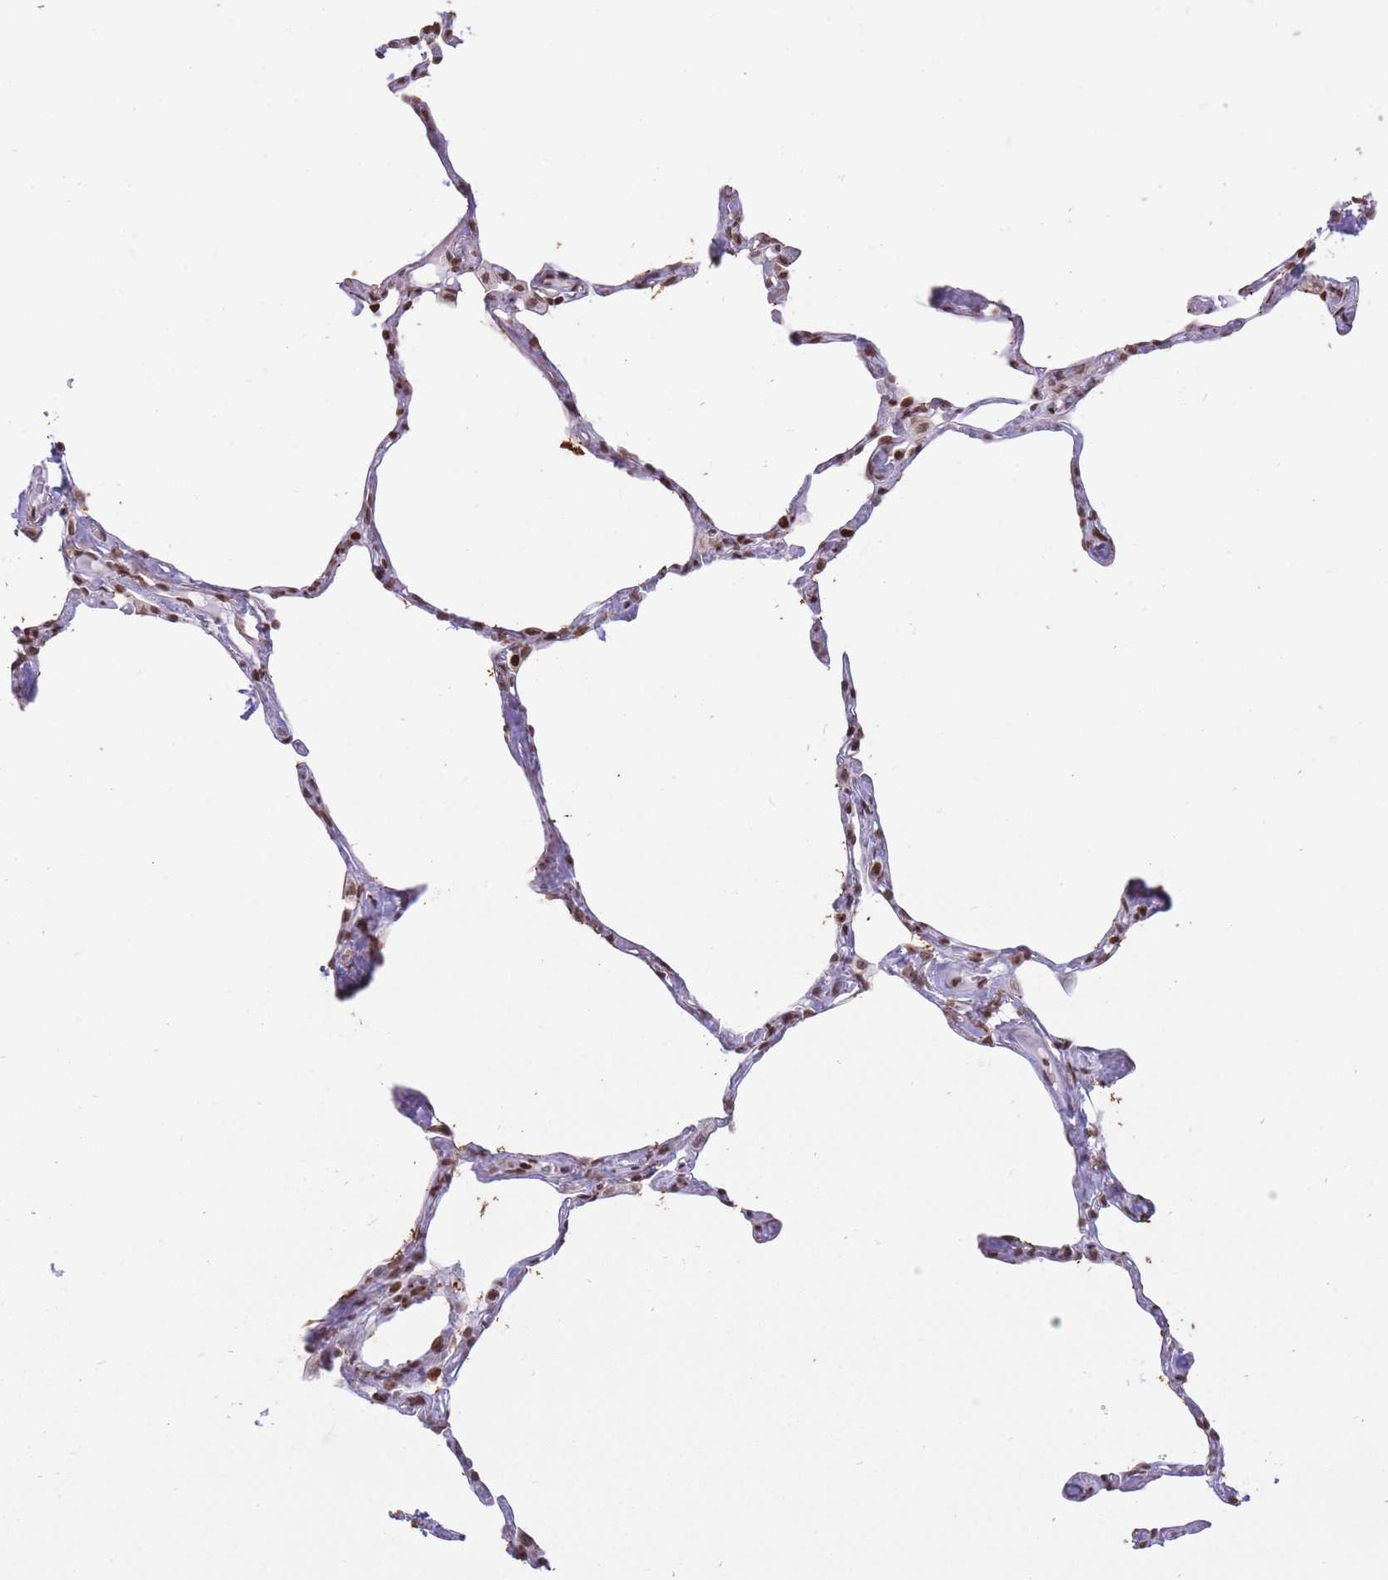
{"staining": {"intensity": "moderate", "quantity": ">75%", "location": "nuclear"}, "tissue": "lung", "cell_type": "Alveolar cells", "image_type": "normal", "snomed": [{"axis": "morphology", "description": "Normal tissue, NOS"}, {"axis": "topography", "description": "Lung"}], "caption": "Benign lung reveals moderate nuclear expression in about >75% of alveolar cells.", "gene": "SHISAL1", "patient": {"sex": "male", "age": 65}}